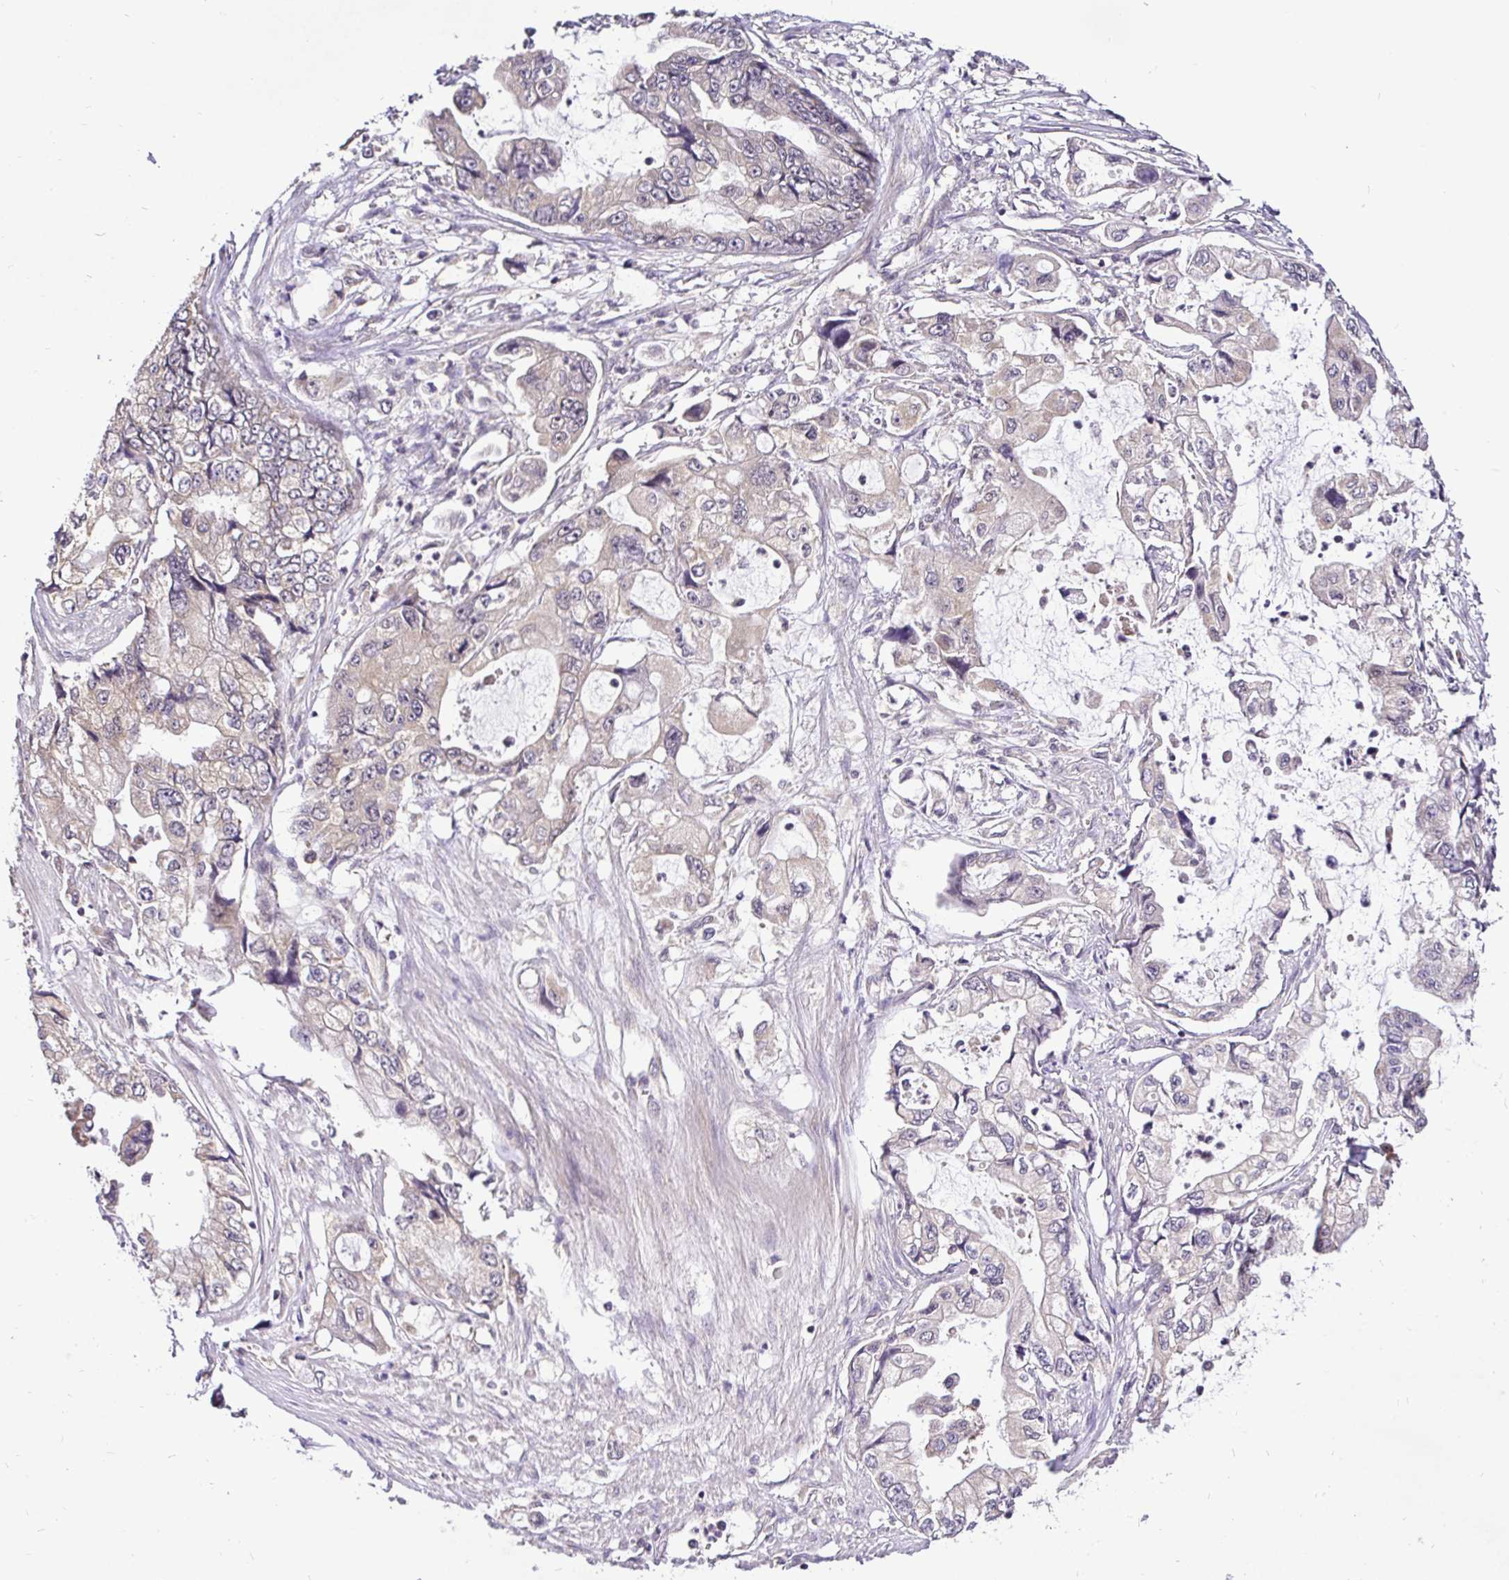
{"staining": {"intensity": "weak", "quantity": "25%-75%", "location": "cytoplasmic/membranous"}, "tissue": "stomach cancer", "cell_type": "Tumor cells", "image_type": "cancer", "snomed": [{"axis": "morphology", "description": "Adenocarcinoma, NOS"}, {"axis": "topography", "description": "Pancreas"}, {"axis": "topography", "description": "Stomach, upper"}, {"axis": "topography", "description": "Stomach"}], "caption": "Human adenocarcinoma (stomach) stained with a protein marker demonstrates weak staining in tumor cells.", "gene": "UBE2M", "patient": {"sex": "male", "age": 77}}